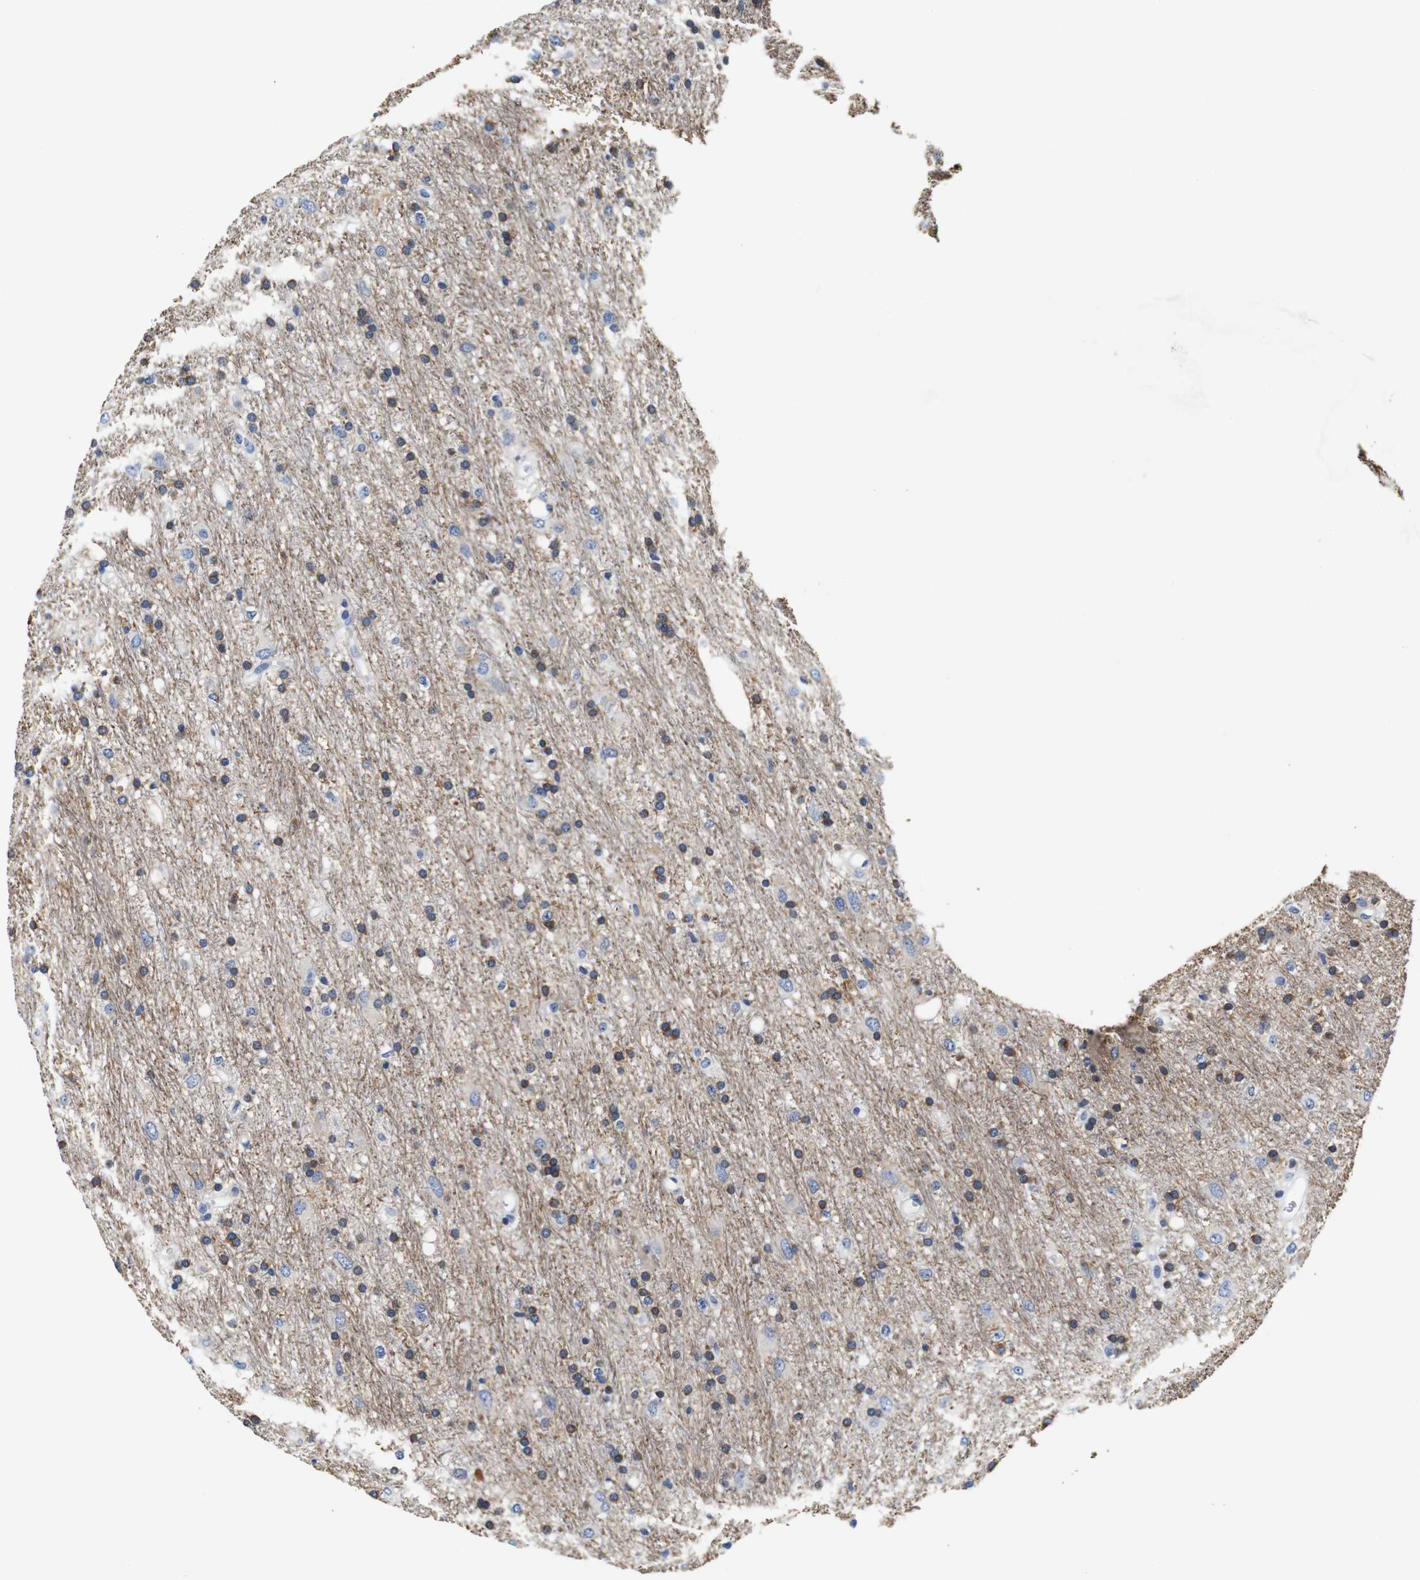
{"staining": {"intensity": "negative", "quantity": "none", "location": "none"}, "tissue": "glioma", "cell_type": "Tumor cells", "image_type": "cancer", "snomed": [{"axis": "morphology", "description": "Glioma, malignant, Low grade"}, {"axis": "topography", "description": "Brain"}], "caption": "Immunohistochemical staining of glioma shows no significant expression in tumor cells.", "gene": "GP1BA", "patient": {"sex": "male", "age": 77}}